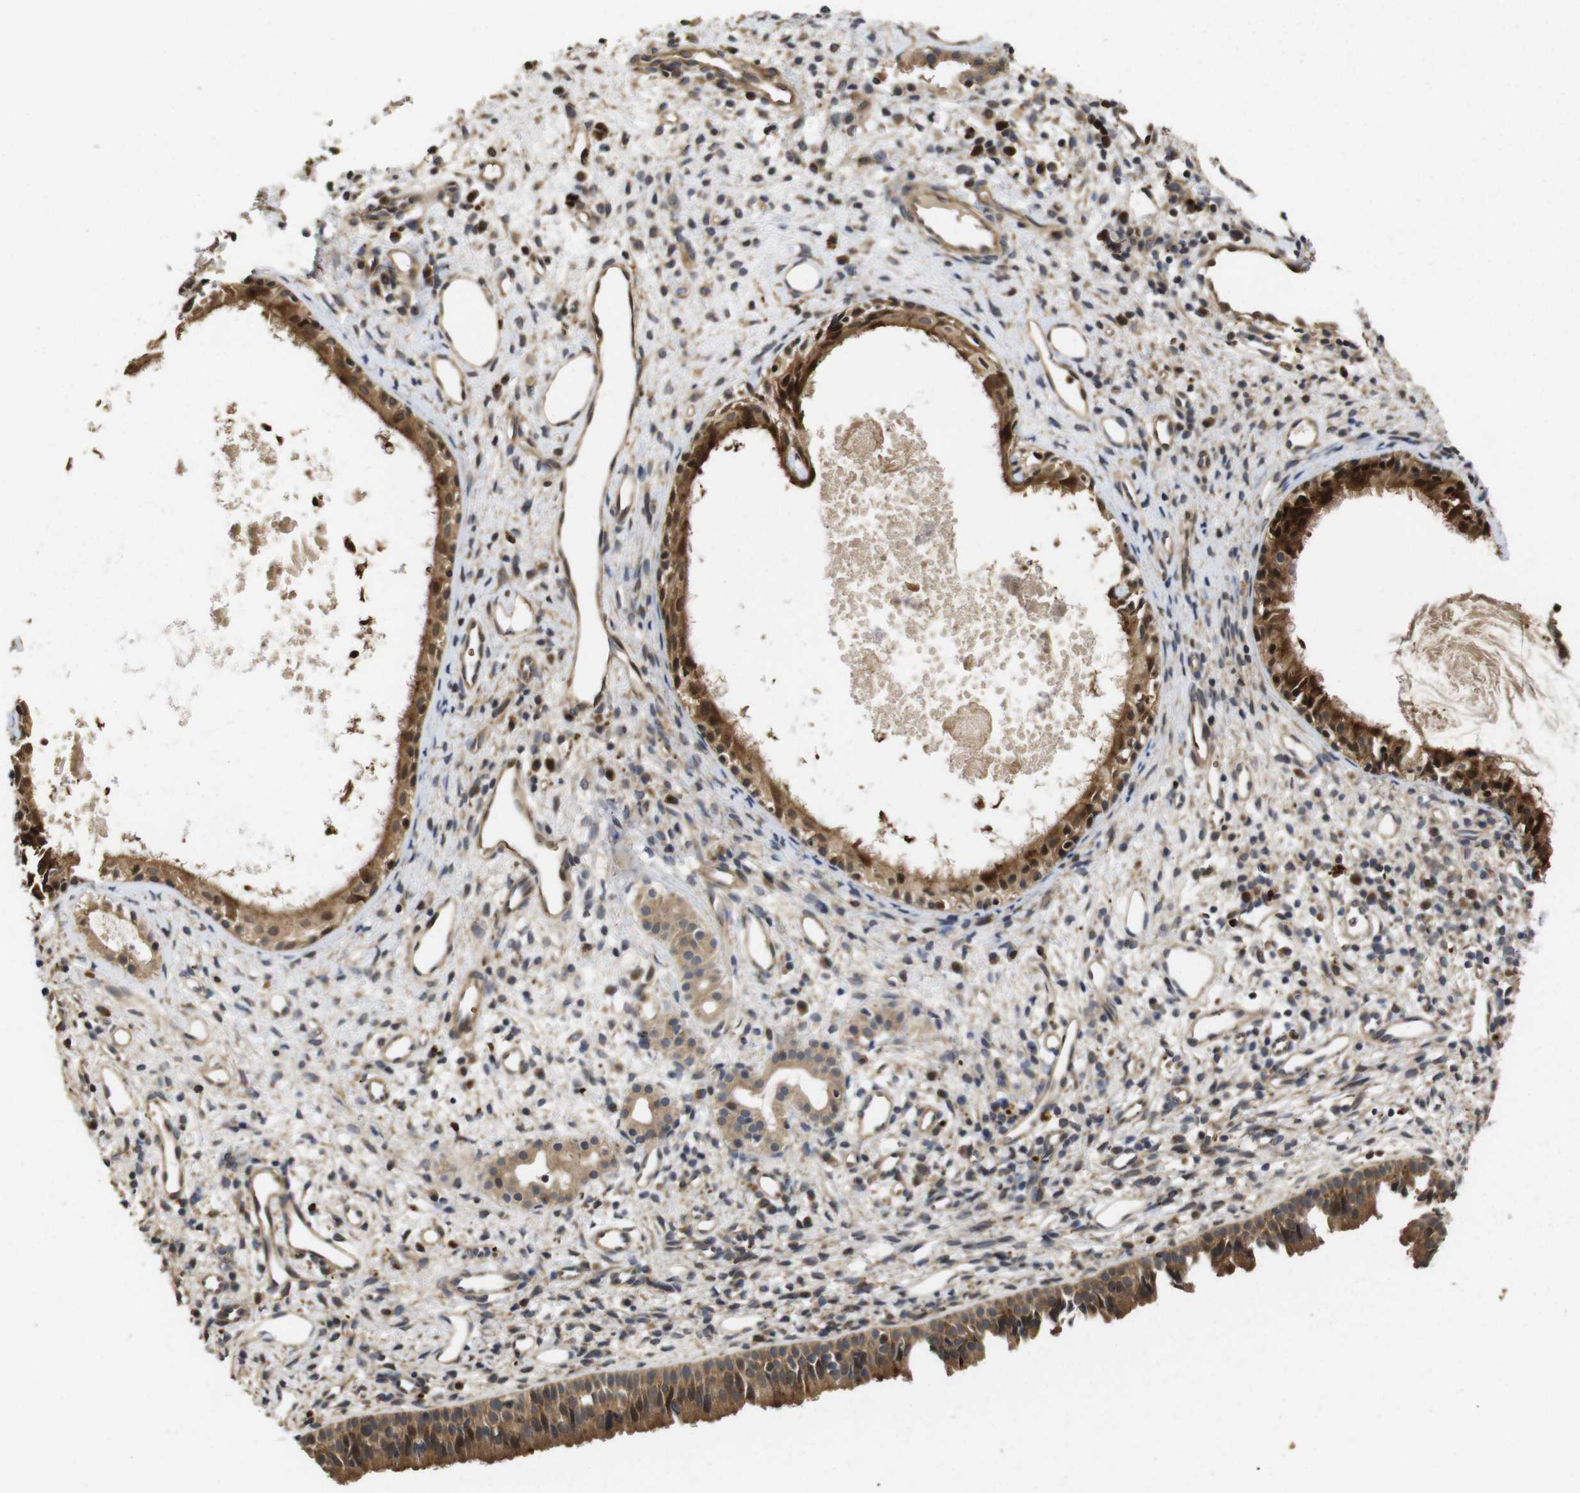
{"staining": {"intensity": "strong", "quantity": ">75%", "location": "cytoplasmic/membranous"}, "tissue": "nasopharynx", "cell_type": "Respiratory epithelial cells", "image_type": "normal", "snomed": [{"axis": "morphology", "description": "Normal tissue, NOS"}, {"axis": "topography", "description": "Nasopharynx"}], "caption": "Benign nasopharynx displays strong cytoplasmic/membranous staining in approximately >75% of respiratory epithelial cells.", "gene": "PTPN14", "patient": {"sex": "male", "age": 22}}